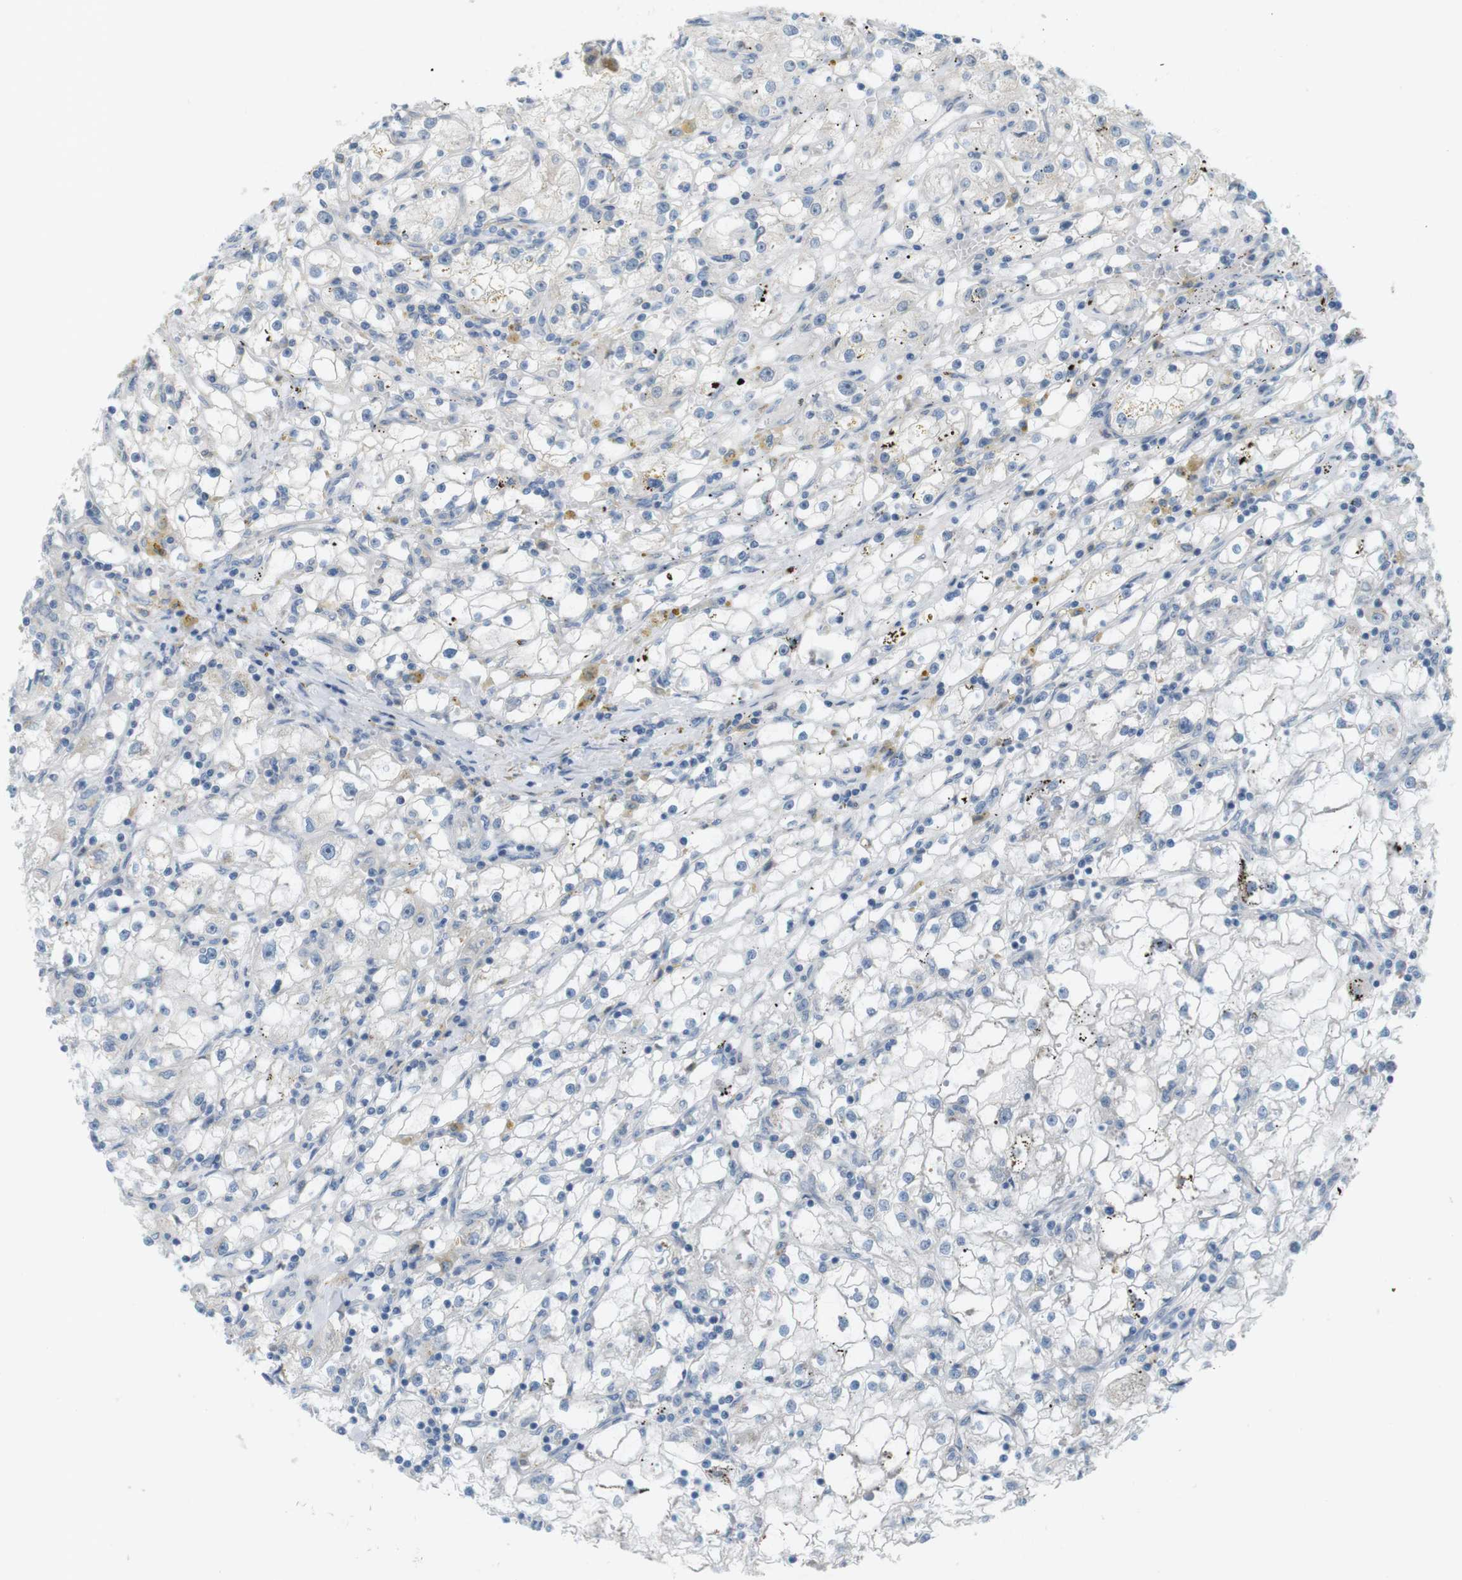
{"staining": {"intensity": "moderate", "quantity": "<25%", "location": "cytoplasmic/membranous"}, "tissue": "renal cancer", "cell_type": "Tumor cells", "image_type": "cancer", "snomed": [{"axis": "morphology", "description": "Adenocarcinoma, NOS"}, {"axis": "topography", "description": "Kidney"}], "caption": "Immunohistochemistry (IHC) of adenocarcinoma (renal) exhibits low levels of moderate cytoplasmic/membranous expression in approximately <25% of tumor cells.", "gene": "UGT8", "patient": {"sex": "male", "age": 56}}